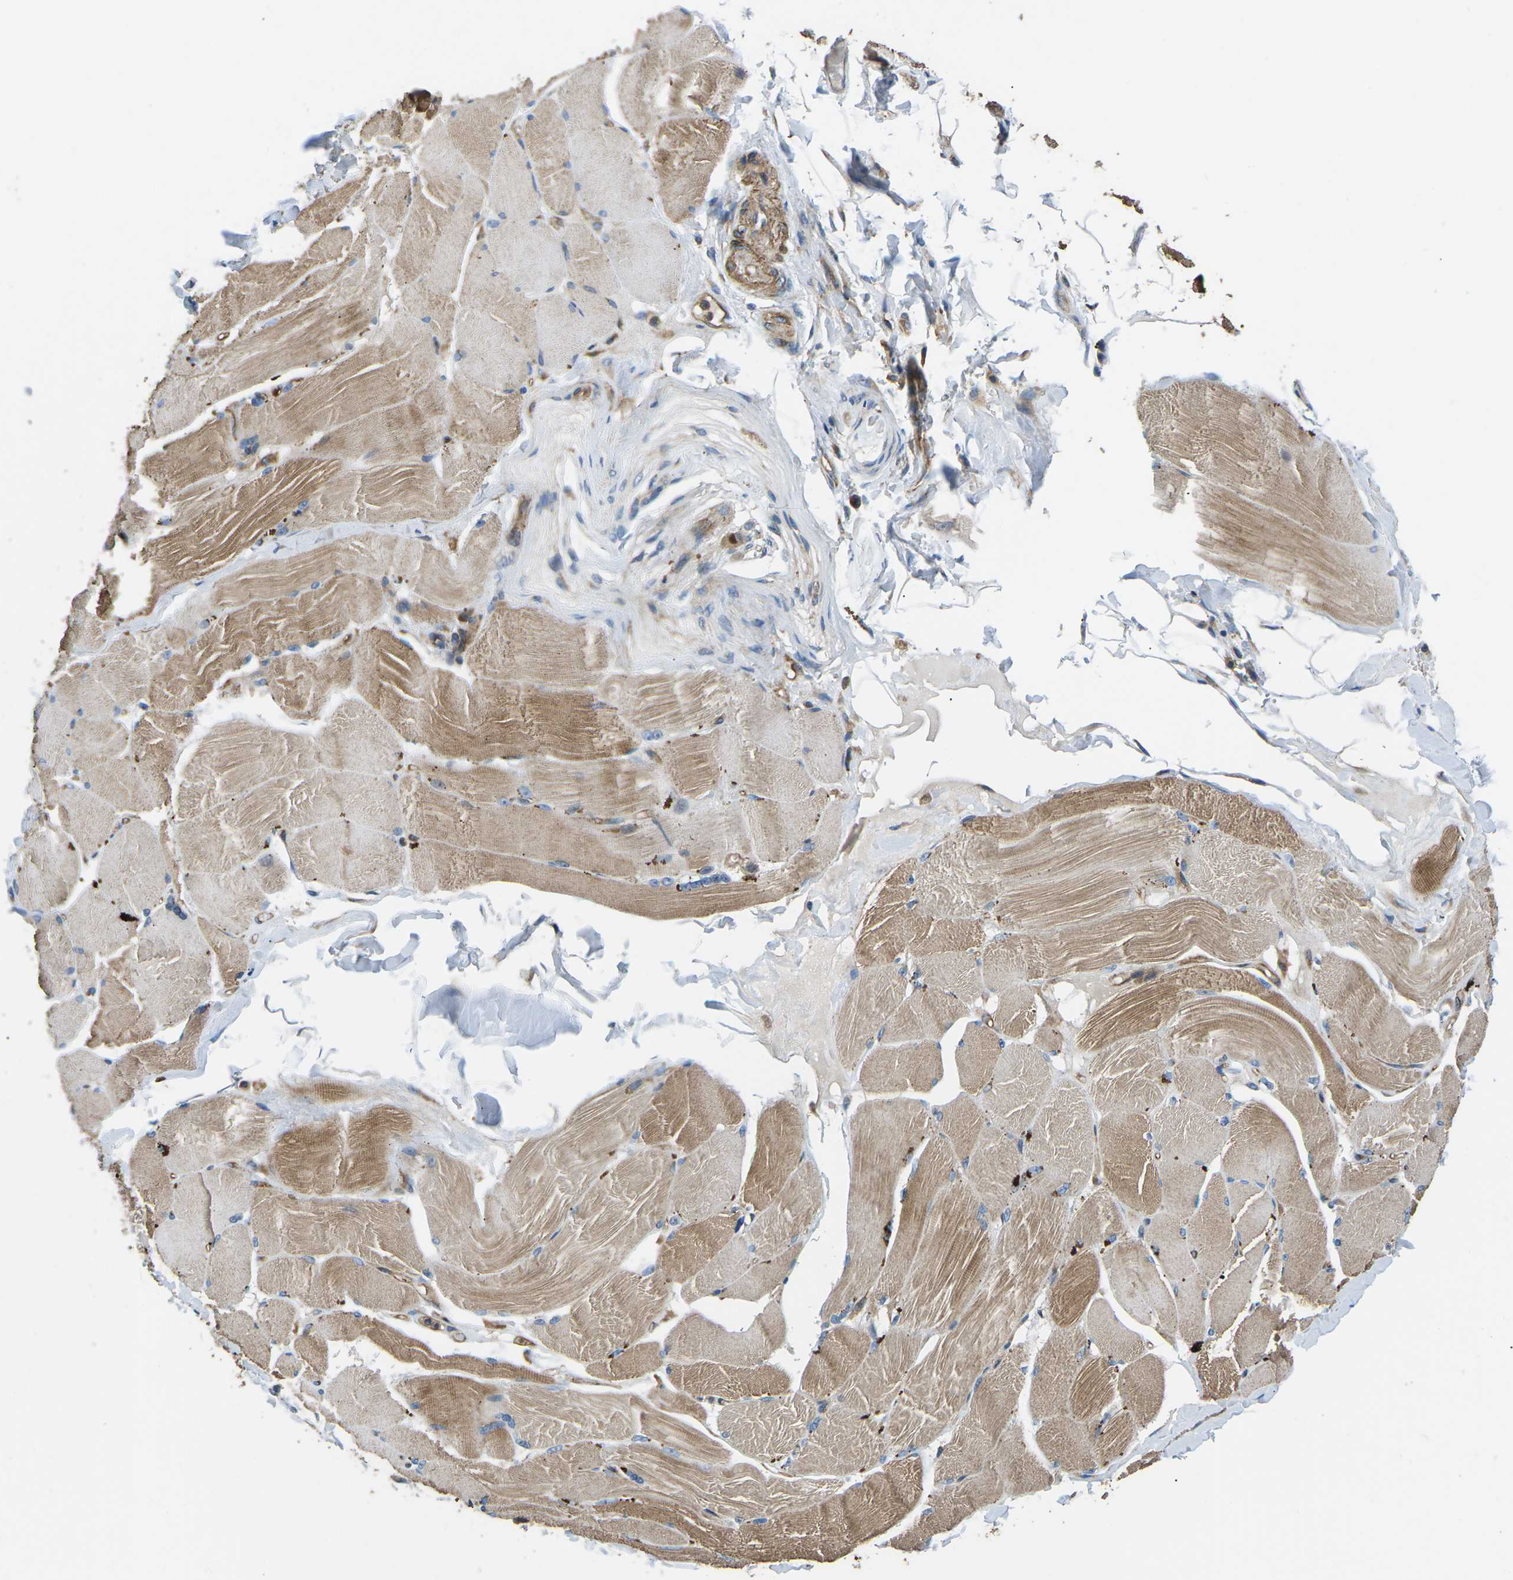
{"staining": {"intensity": "moderate", "quantity": ">75%", "location": "cytoplasmic/membranous"}, "tissue": "skeletal muscle", "cell_type": "Myocytes", "image_type": "normal", "snomed": [{"axis": "morphology", "description": "Normal tissue, NOS"}, {"axis": "topography", "description": "Skin"}, {"axis": "topography", "description": "Skeletal muscle"}], "caption": "Immunohistochemistry of normal skeletal muscle exhibits medium levels of moderate cytoplasmic/membranous expression in approximately >75% of myocytes. The staining was performed using DAB (3,3'-diaminobenzidine) to visualize the protein expression in brown, while the nuclei were stained in blue with hematoxylin (Magnification: 20x).", "gene": "KCNJ15", "patient": {"sex": "male", "age": 83}}